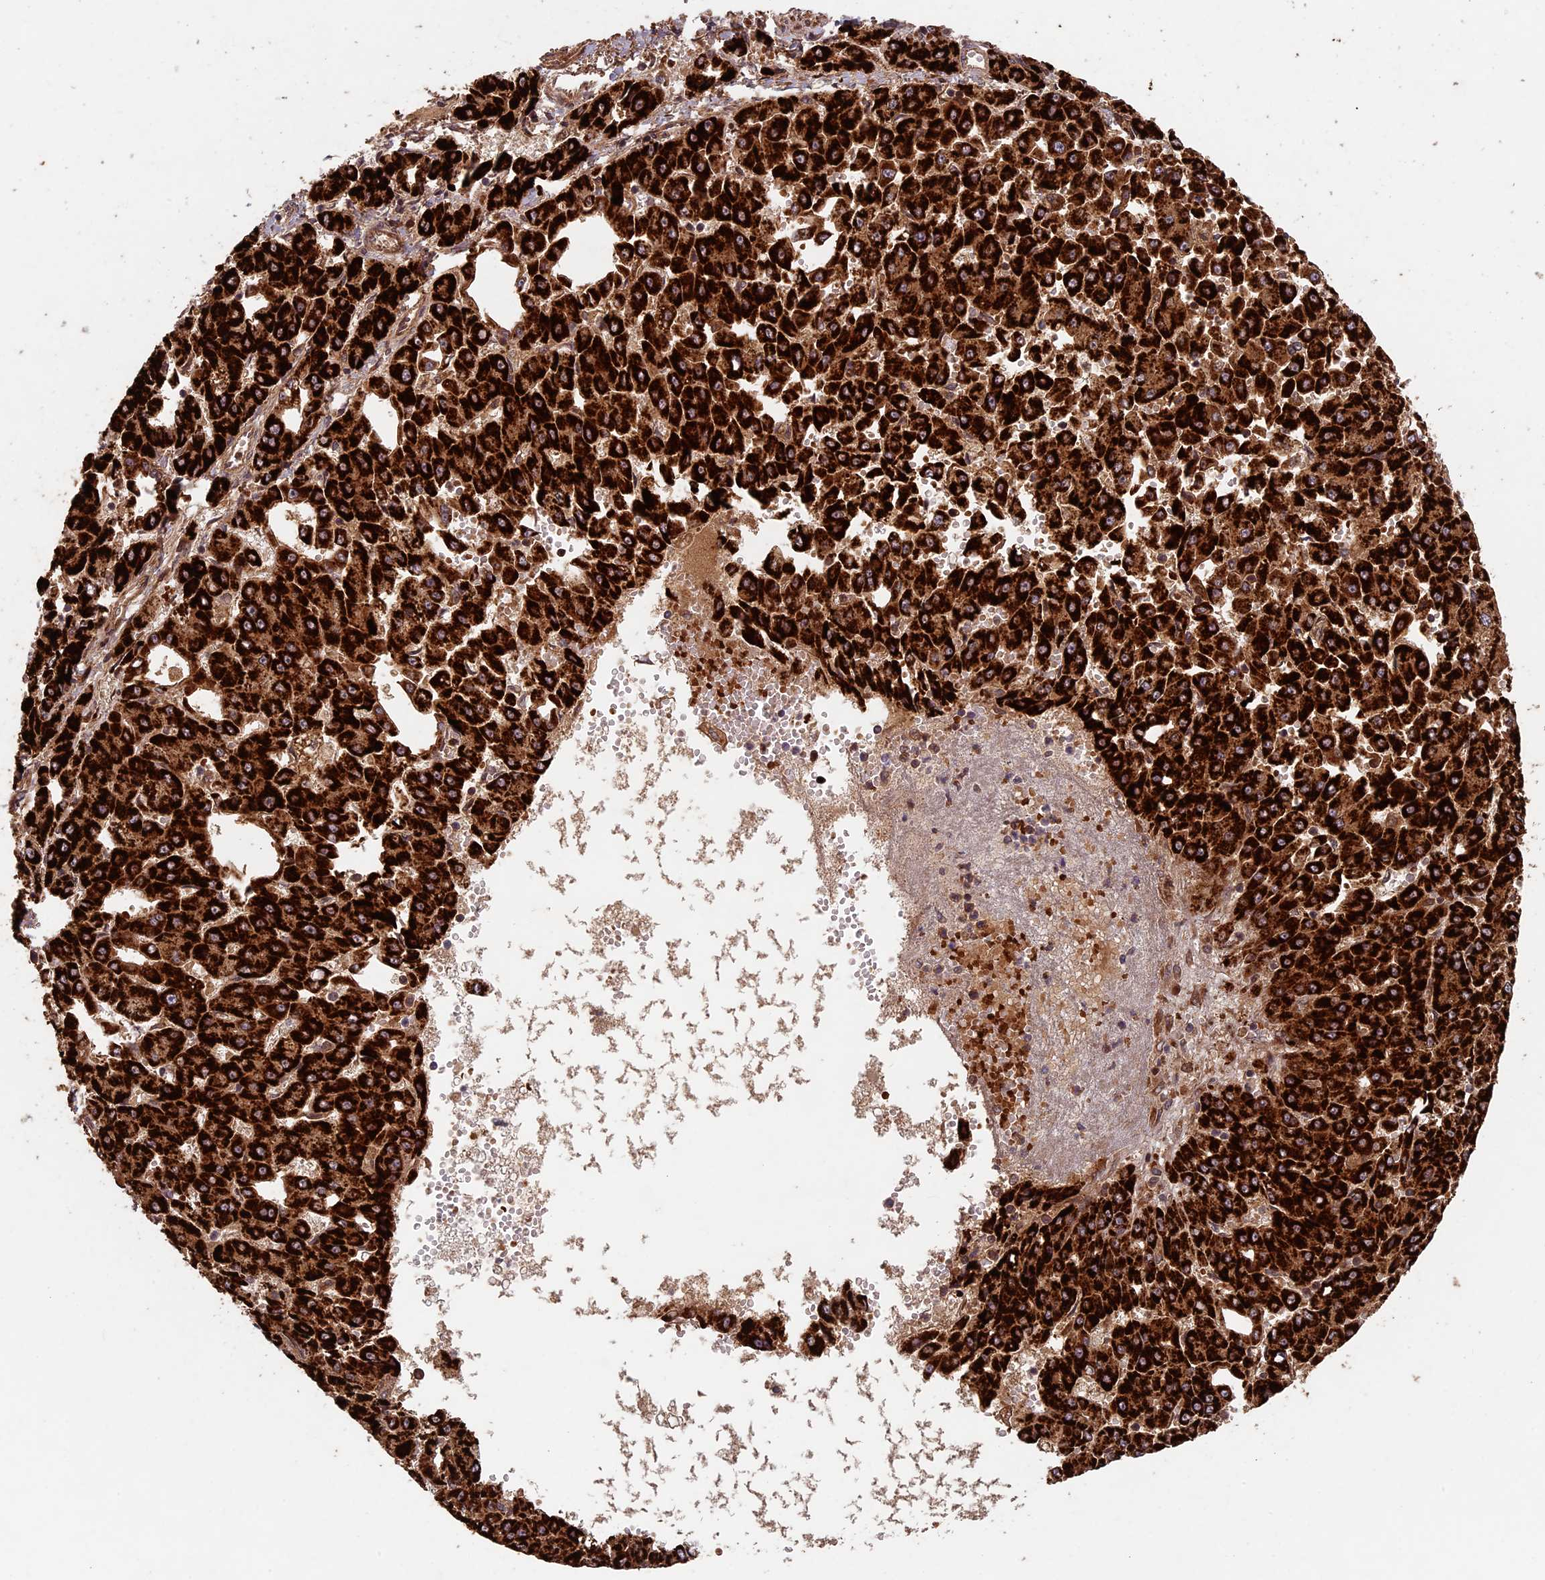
{"staining": {"intensity": "strong", "quantity": ">75%", "location": "cytoplasmic/membranous"}, "tissue": "liver cancer", "cell_type": "Tumor cells", "image_type": "cancer", "snomed": [{"axis": "morphology", "description": "Carcinoma, Hepatocellular, NOS"}, {"axis": "topography", "description": "Liver"}], "caption": "Immunohistochemistry micrograph of neoplastic tissue: hepatocellular carcinoma (liver) stained using IHC shows high levels of strong protein expression localized specifically in the cytoplasmic/membranous of tumor cells, appearing as a cytoplasmic/membranous brown color.", "gene": "RCCD1", "patient": {"sex": "male", "age": 47}}